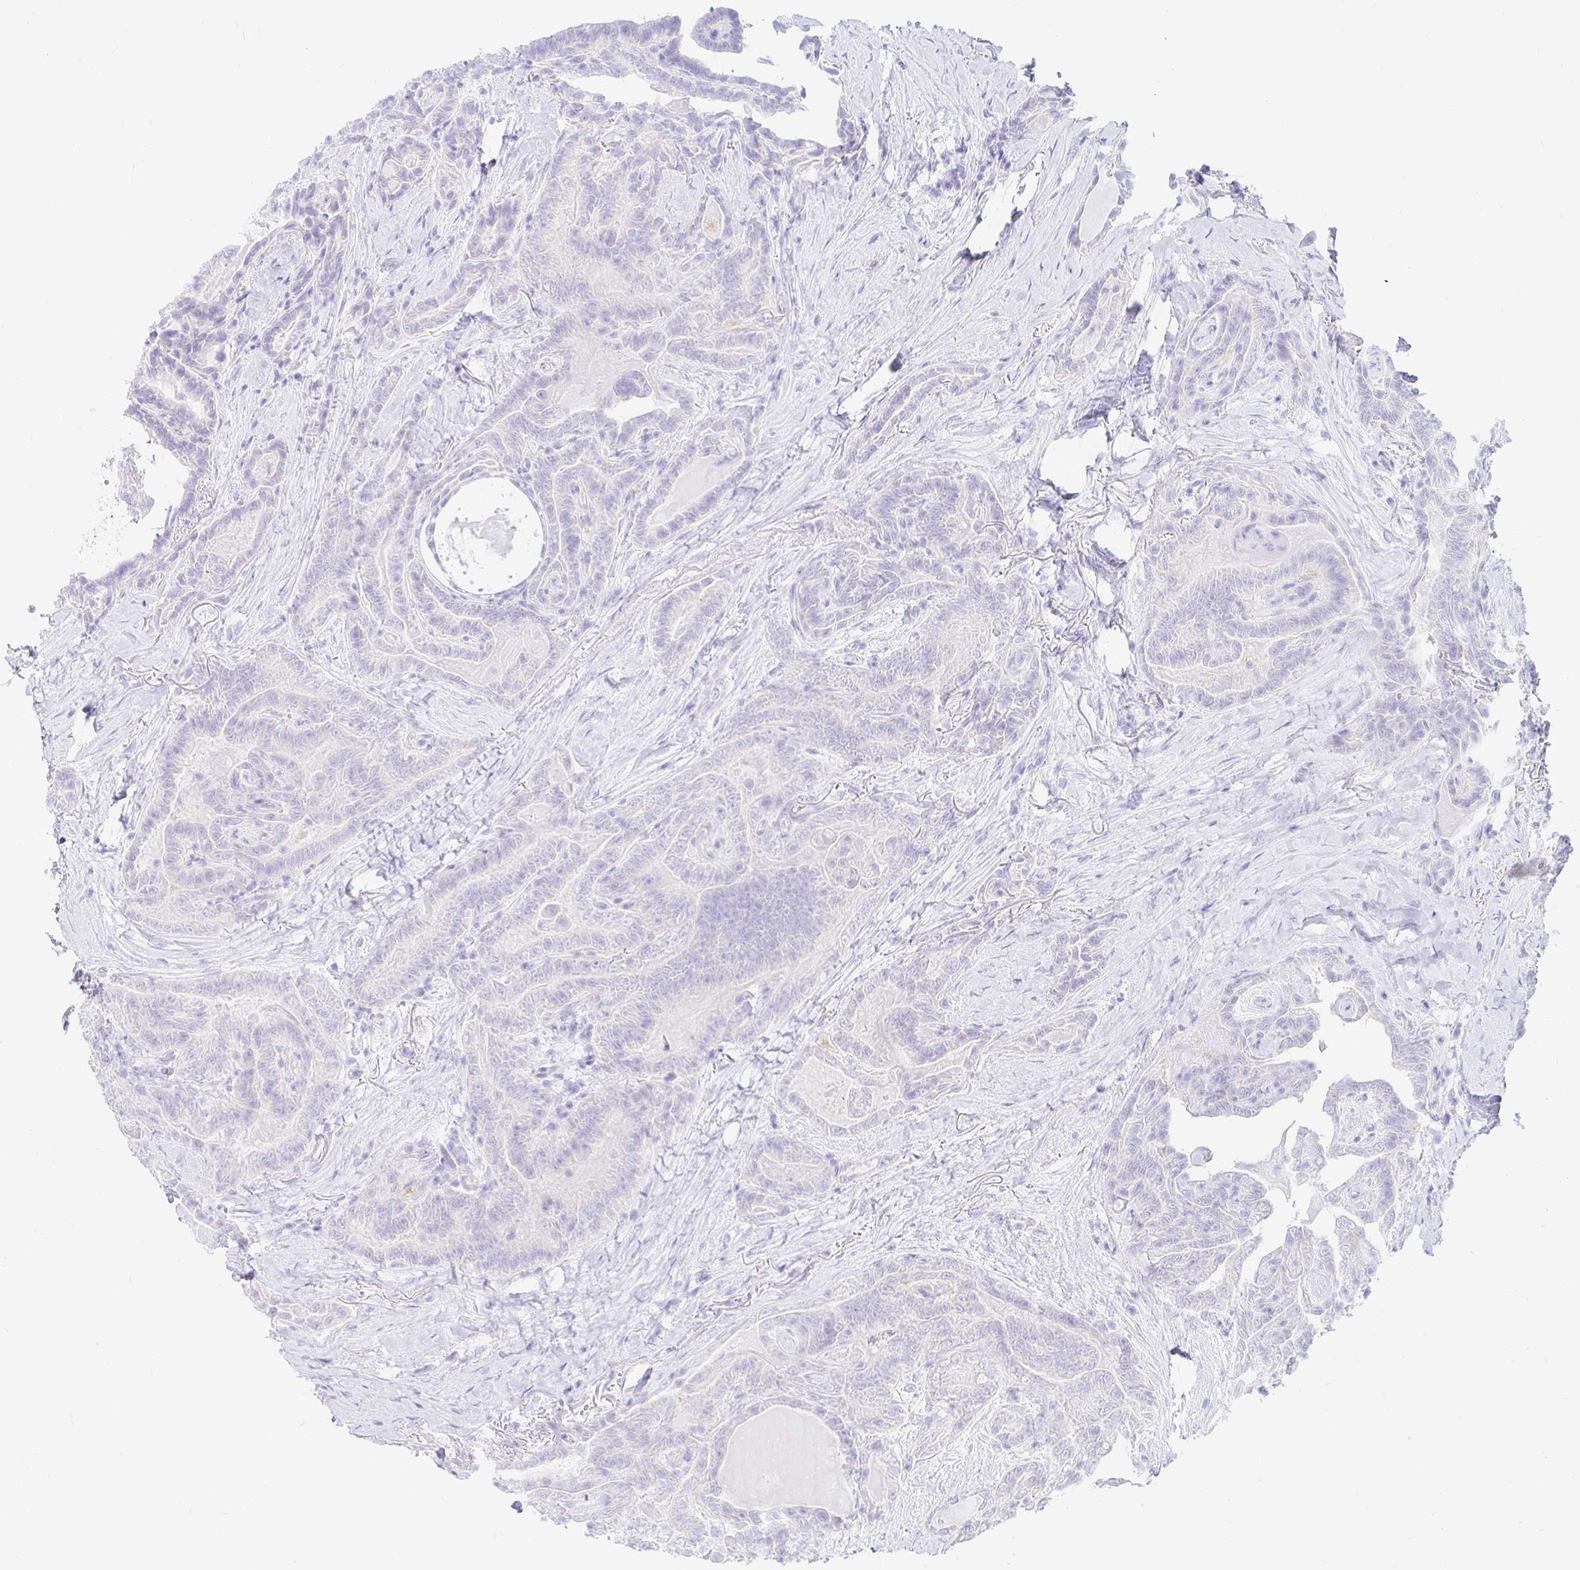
{"staining": {"intensity": "negative", "quantity": "none", "location": "none"}, "tissue": "thyroid cancer", "cell_type": "Tumor cells", "image_type": "cancer", "snomed": [{"axis": "morphology", "description": "Papillary adenocarcinoma, NOS"}, {"axis": "topography", "description": "Thyroid gland"}], "caption": "High power microscopy micrograph of an immunohistochemistry photomicrograph of thyroid papillary adenocarcinoma, revealing no significant expression in tumor cells.", "gene": "PPP1R1B", "patient": {"sex": "female", "age": 61}}